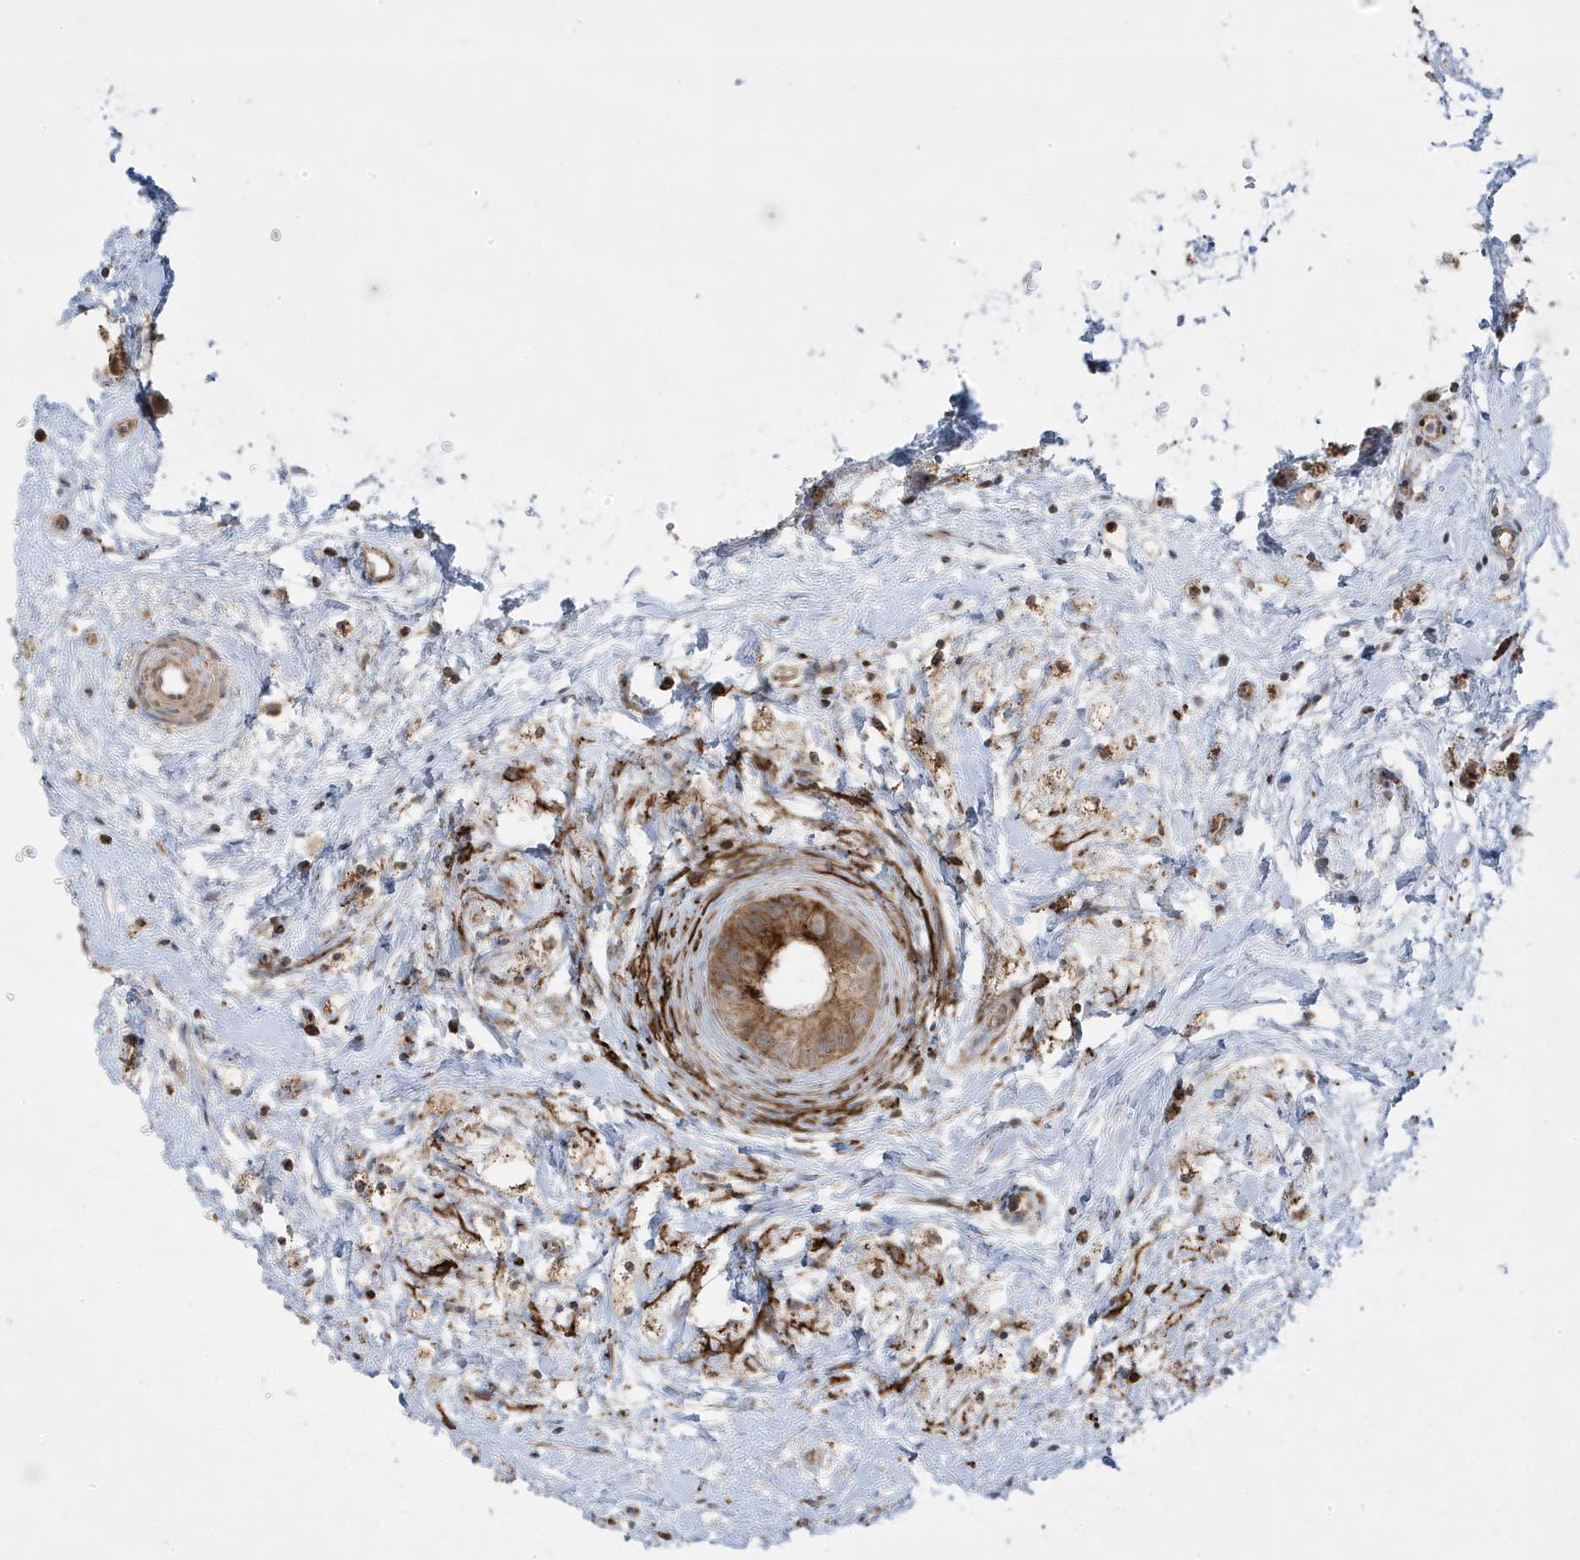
{"staining": {"intensity": "moderate", "quantity": ">75%", "location": "cytoplasmic/membranous"}, "tissue": "epididymis", "cell_type": "Glandular cells", "image_type": "normal", "snomed": [{"axis": "morphology", "description": "Normal tissue, NOS"}, {"axis": "topography", "description": "Epididymis"}], "caption": "DAB (3,3'-diaminobenzidine) immunohistochemical staining of benign human epididymis demonstrates moderate cytoplasmic/membranous protein staining in about >75% of glandular cells. (DAB (3,3'-diaminobenzidine) = brown stain, brightfield microscopy at high magnification).", "gene": "CLUAP1", "patient": {"sex": "male", "age": 80}}